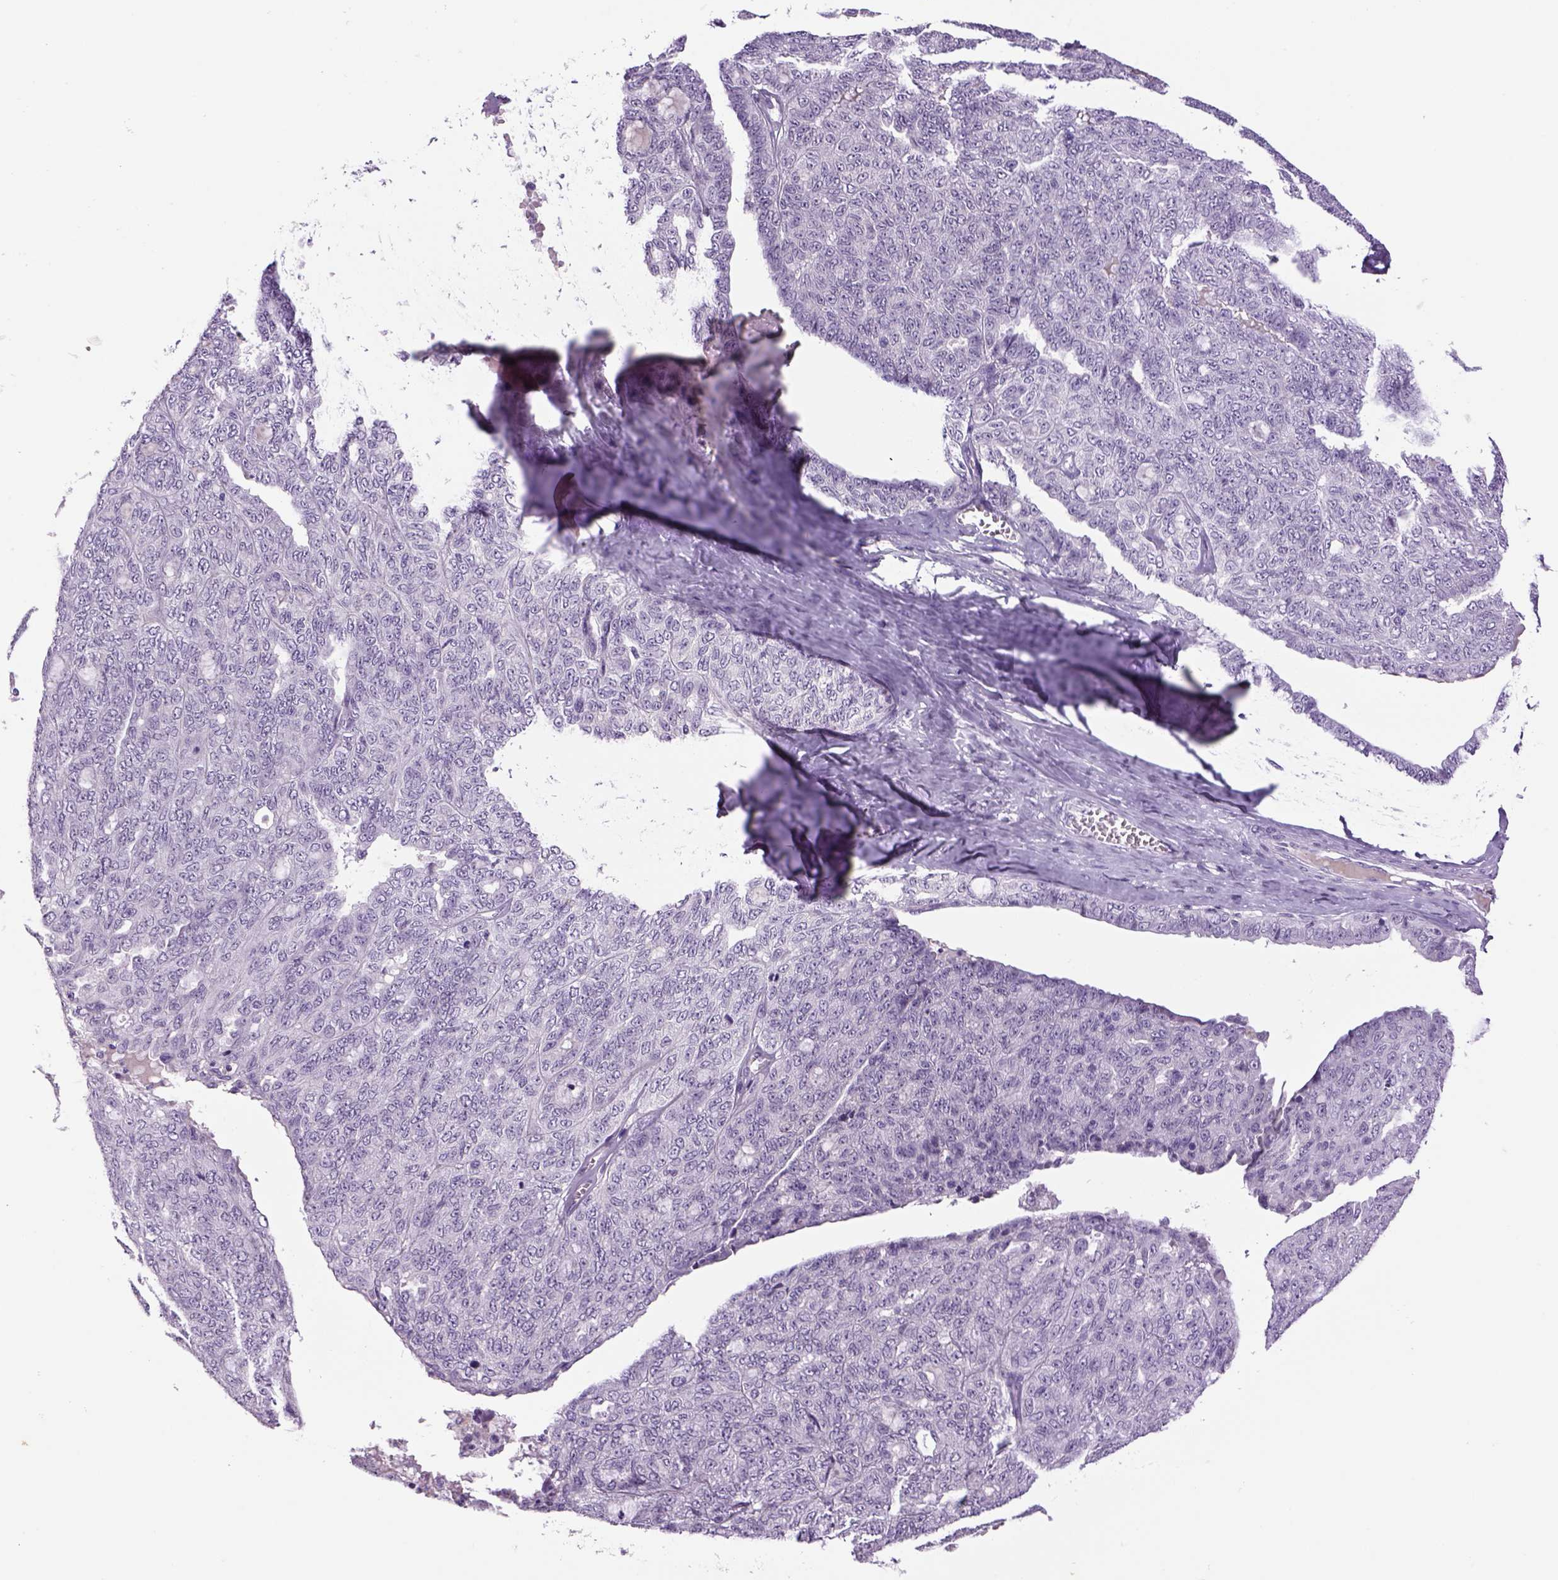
{"staining": {"intensity": "negative", "quantity": "none", "location": "none"}, "tissue": "ovarian cancer", "cell_type": "Tumor cells", "image_type": "cancer", "snomed": [{"axis": "morphology", "description": "Cystadenocarcinoma, serous, NOS"}, {"axis": "topography", "description": "Ovary"}], "caption": "The immunohistochemistry histopathology image has no significant staining in tumor cells of ovarian serous cystadenocarcinoma tissue.", "gene": "DBH", "patient": {"sex": "female", "age": 71}}